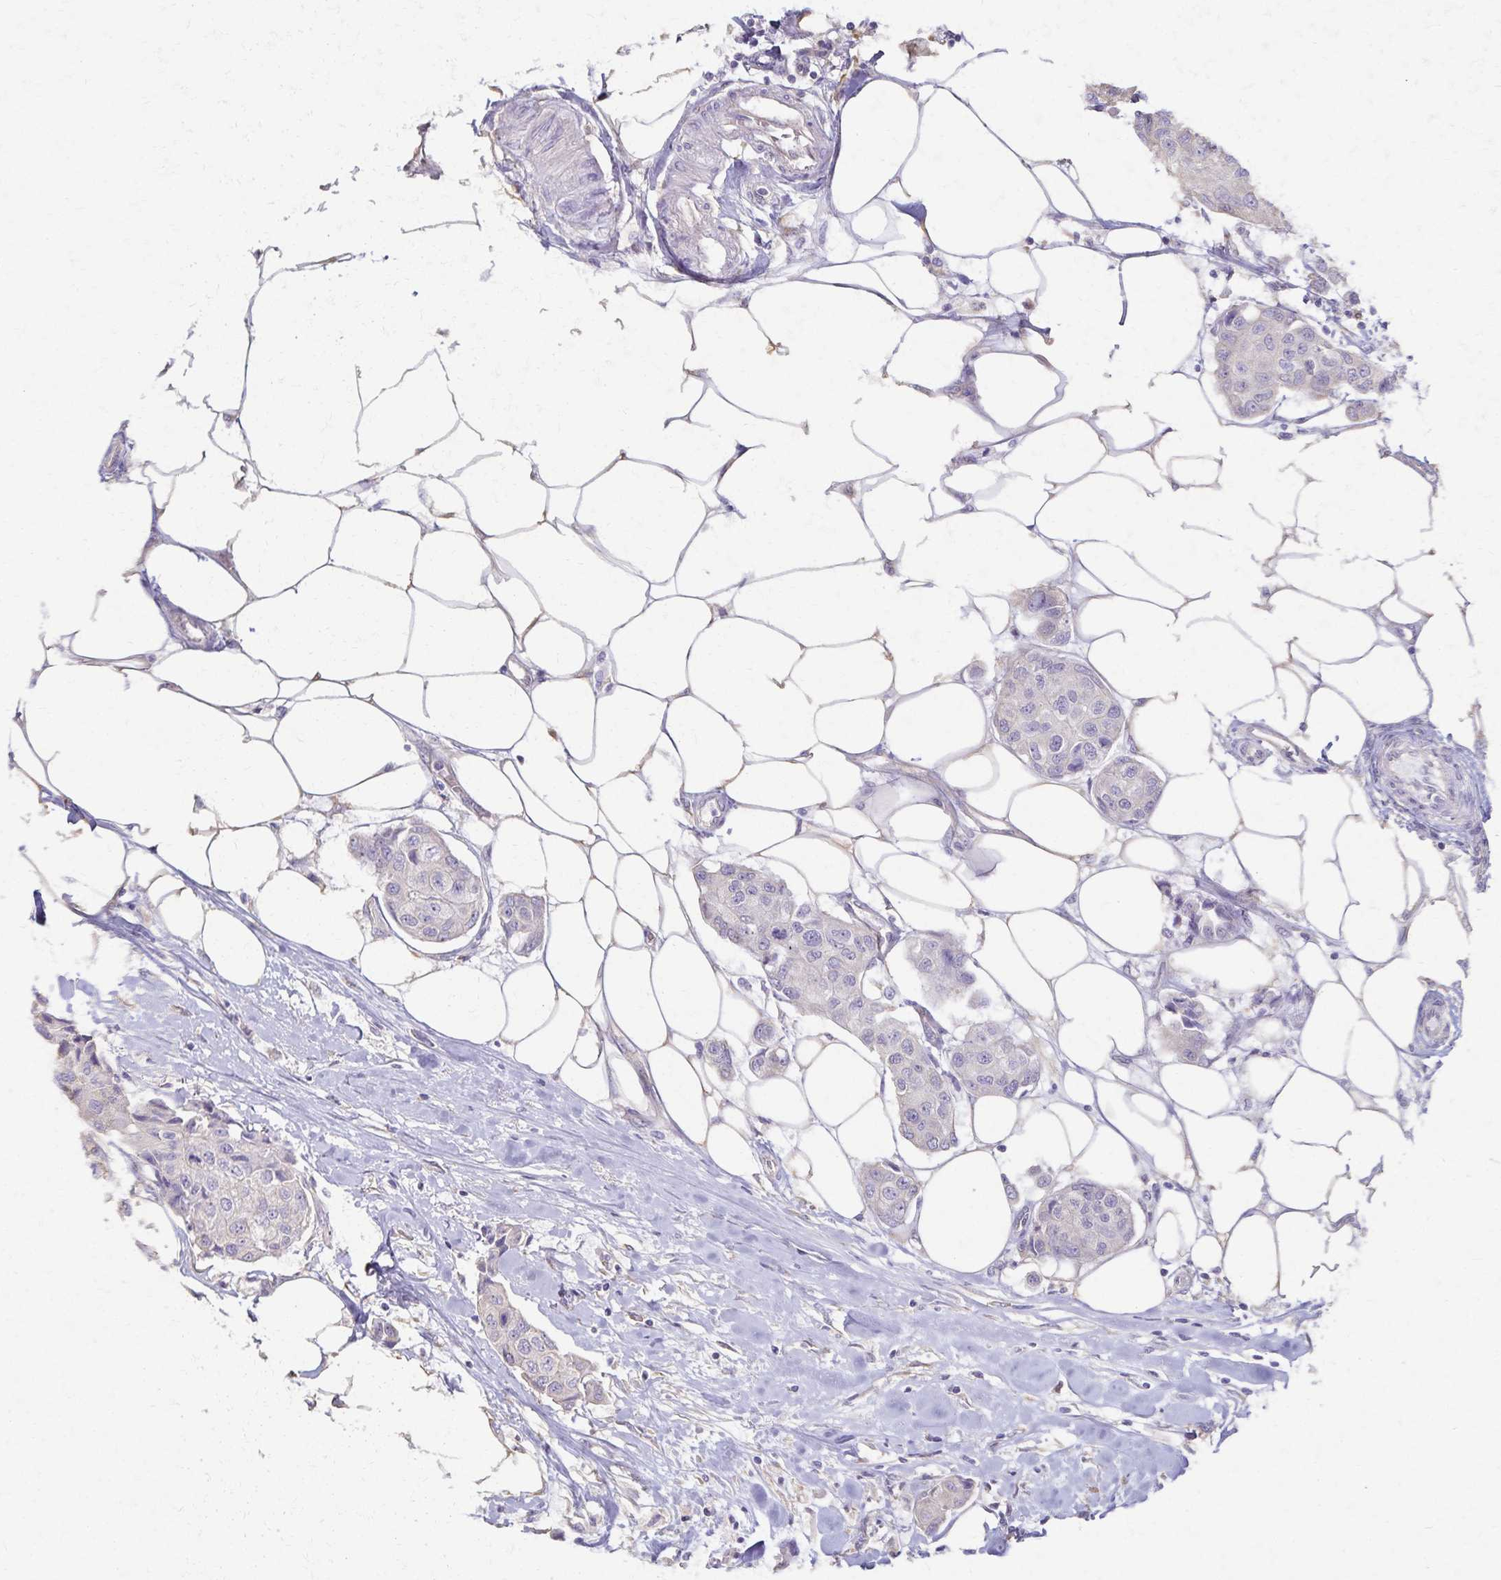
{"staining": {"intensity": "negative", "quantity": "none", "location": "none"}, "tissue": "breast cancer", "cell_type": "Tumor cells", "image_type": "cancer", "snomed": [{"axis": "morphology", "description": "Duct carcinoma"}, {"axis": "topography", "description": "Breast"}, {"axis": "topography", "description": "Lymph node"}], "caption": "Tumor cells are negative for brown protein staining in breast infiltrating ductal carcinoma. (Brightfield microscopy of DAB (3,3'-diaminobenzidine) immunohistochemistry (IHC) at high magnification).", "gene": "KISS1", "patient": {"sex": "female", "age": 80}}